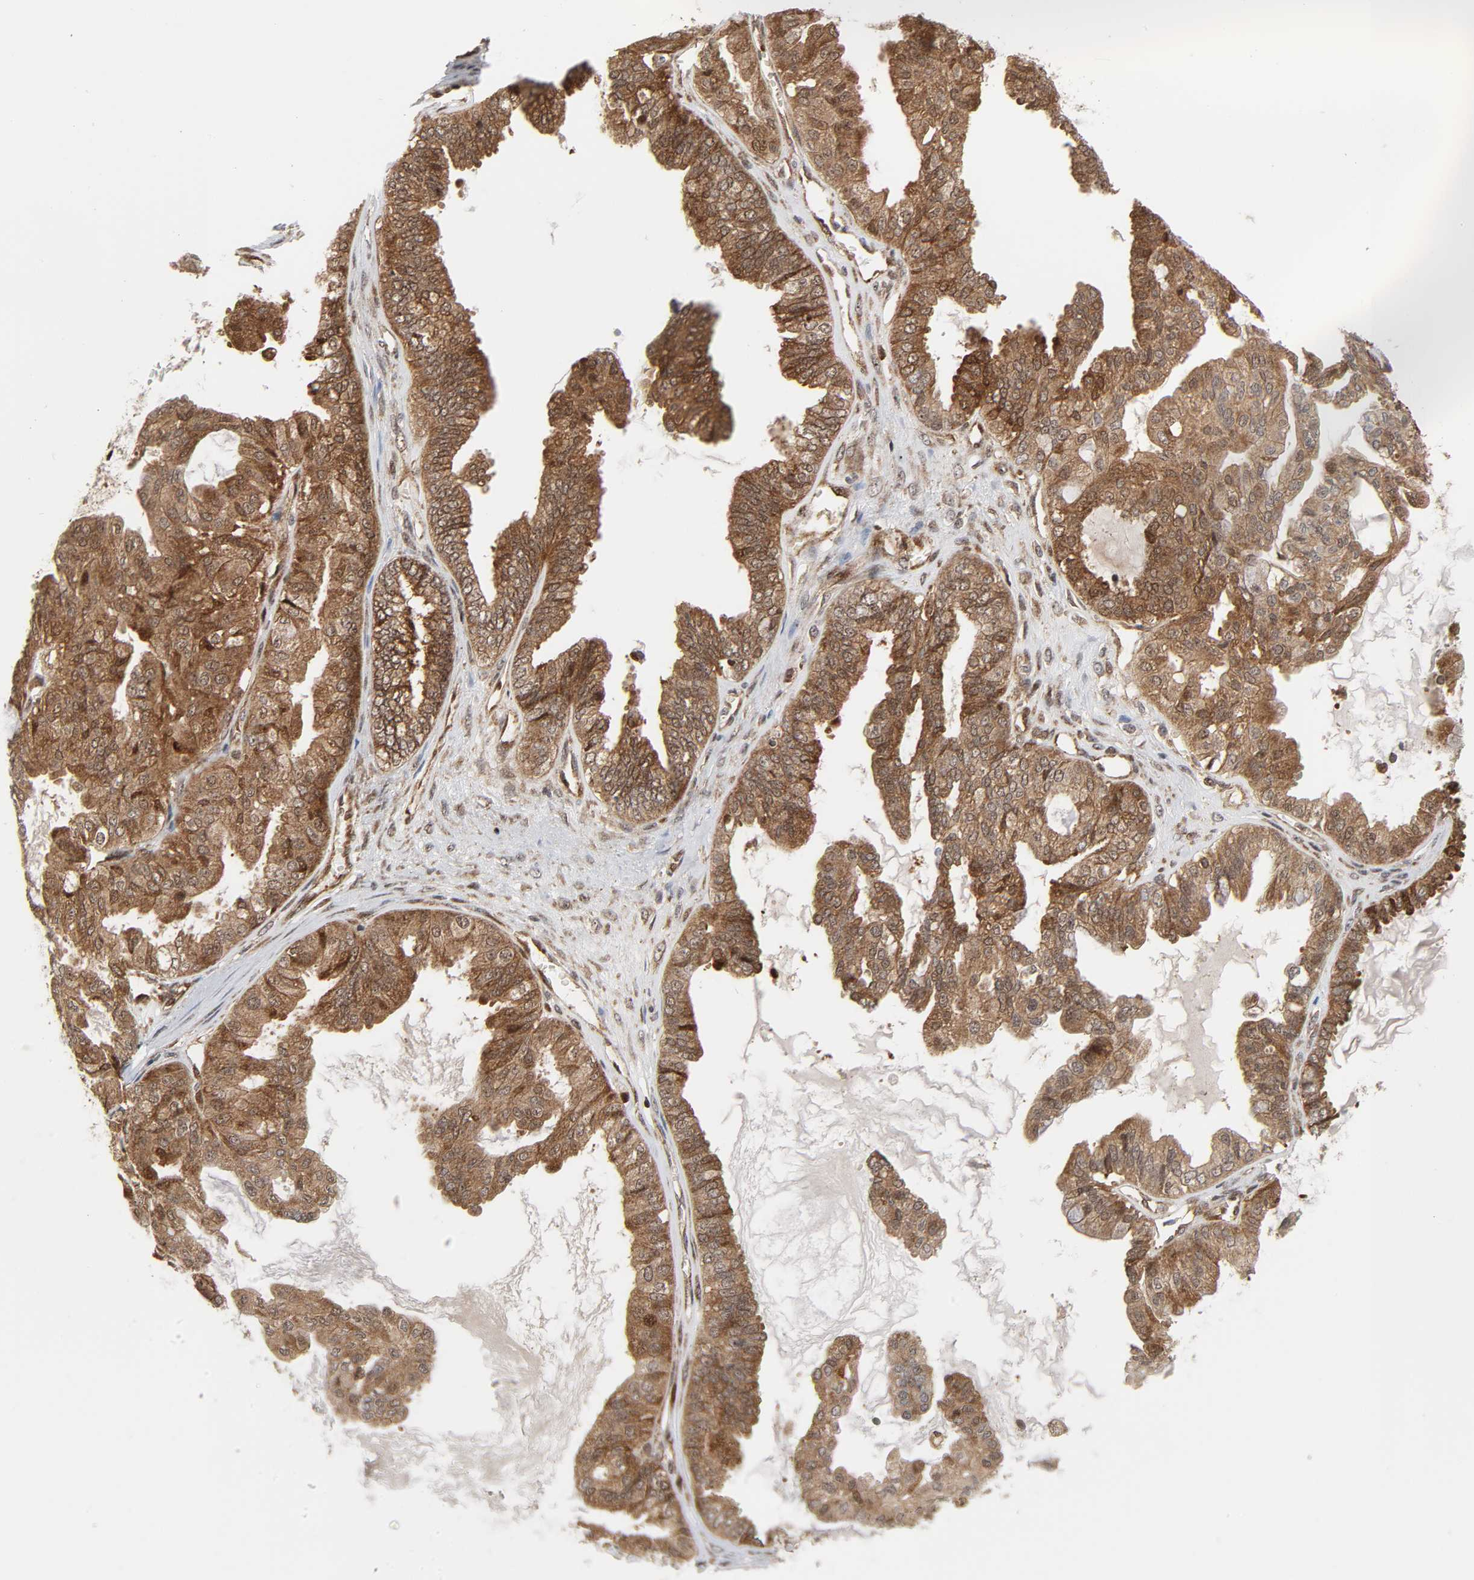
{"staining": {"intensity": "moderate", "quantity": ">75%", "location": "cytoplasmic/membranous"}, "tissue": "ovarian cancer", "cell_type": "Tumor cells", "image_type": "cancer", "snomed": [{"axis": "morphology", "description": "Carcinoma, NOS"}, {"axis": "morphology", "description": "Carcinoma, endometroid"}, {"axis": "topography", "description": "Ovary"}], "caption": "Tumor cells display medium levels of moderate cytoplasmic/membranous expression in approximately >75% of cells in human ovarian cancer.", "gene": "MAPK1", "patient": {"sex": "female", "age": 50}}